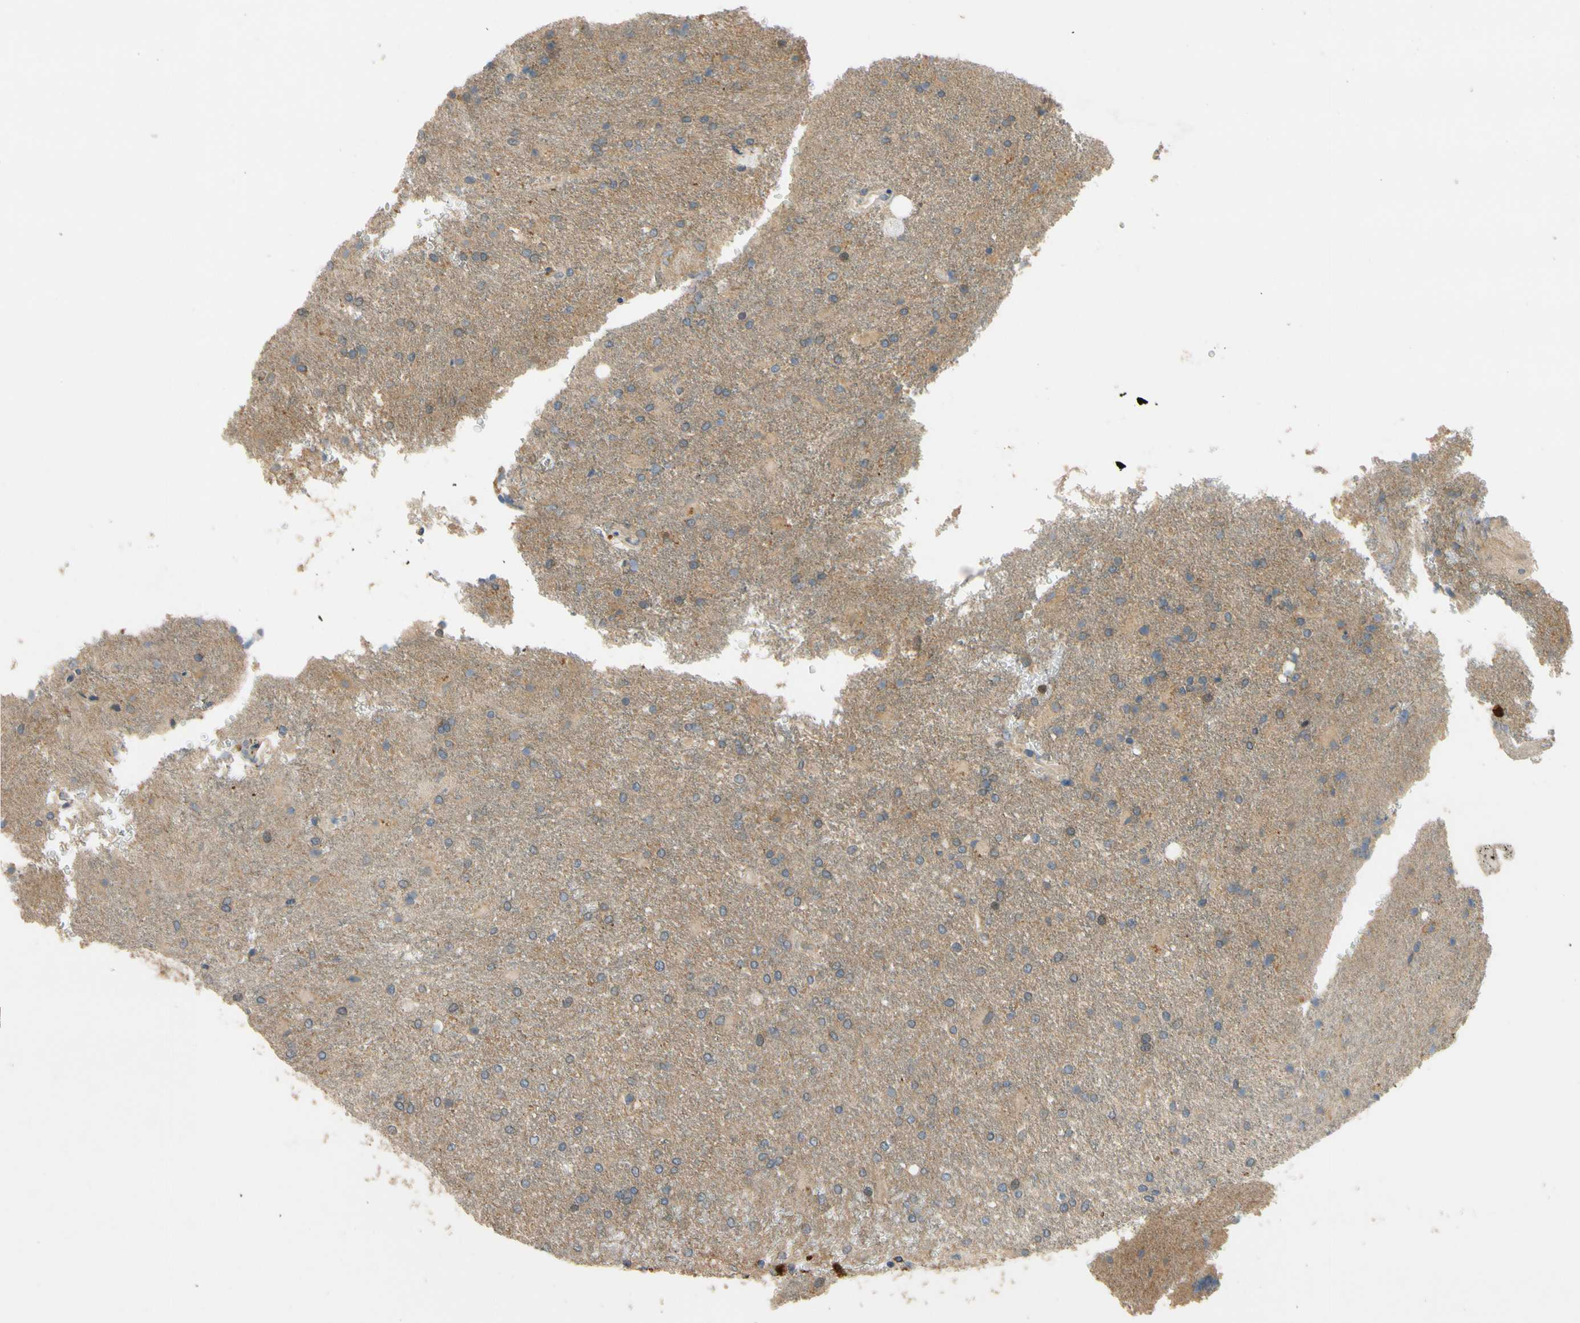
{"staining": {"intensity": "negative", "quantity": "none", "location": "none"}, "tissue": "glioma", "cell_type": "Tumor cells", "image_type": "cancer", "snomed": [{"axis": "morphology", "description": "Glioma, malignant, High grade"}, {"axis": "topography", "description": "Brain"}], "caption": "Immunohistochemistry (IHC) image of glioma stained for a protein (brown), which exhibits no expression in tumor cells. (DAB IHC with hematoxylin counter stain).", "gene": "ALKBH3", "patient": {"sex": "male", "age": 71}}